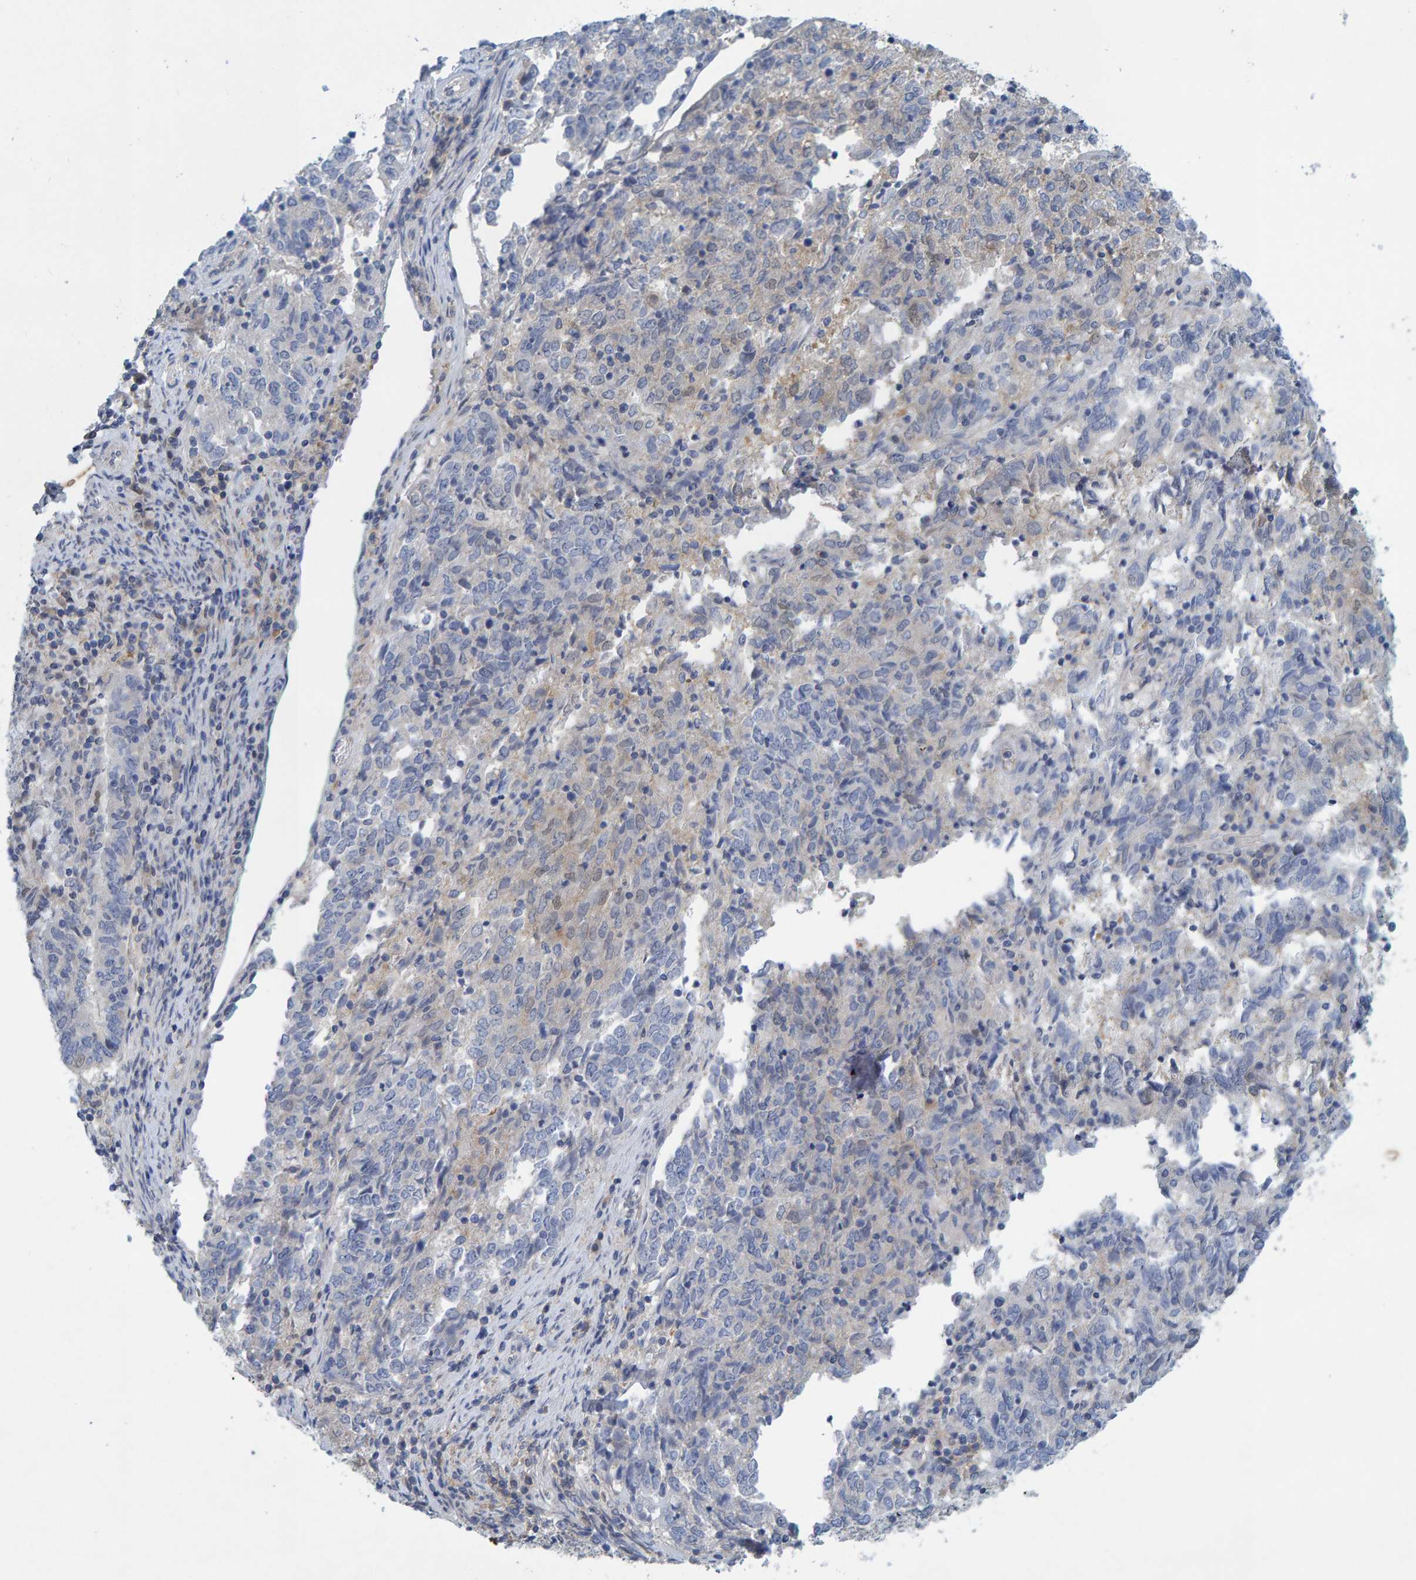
{"staining": {"intensity": "weak", "quantity": "<25%", "location": "cytoplasmic/membranous"}, "tissue": "endometrial cancer", "cell_type": "Tumor cells", "image_type": "cancer", "snomed": [{"axis": "morphology", "description": "Adenocarcinoma, NOS"}, {"axis": "topography", "description": "Endometrium"}], "caption": "This histopathology image is of endometrial adenocarcinoma stained with IHC to label a protein in brown with the nuclei are counter-stained blue. There is no staining in tumor cells.", "gene": "ALAD", "patient": {"sex": "female", "age": 80}}